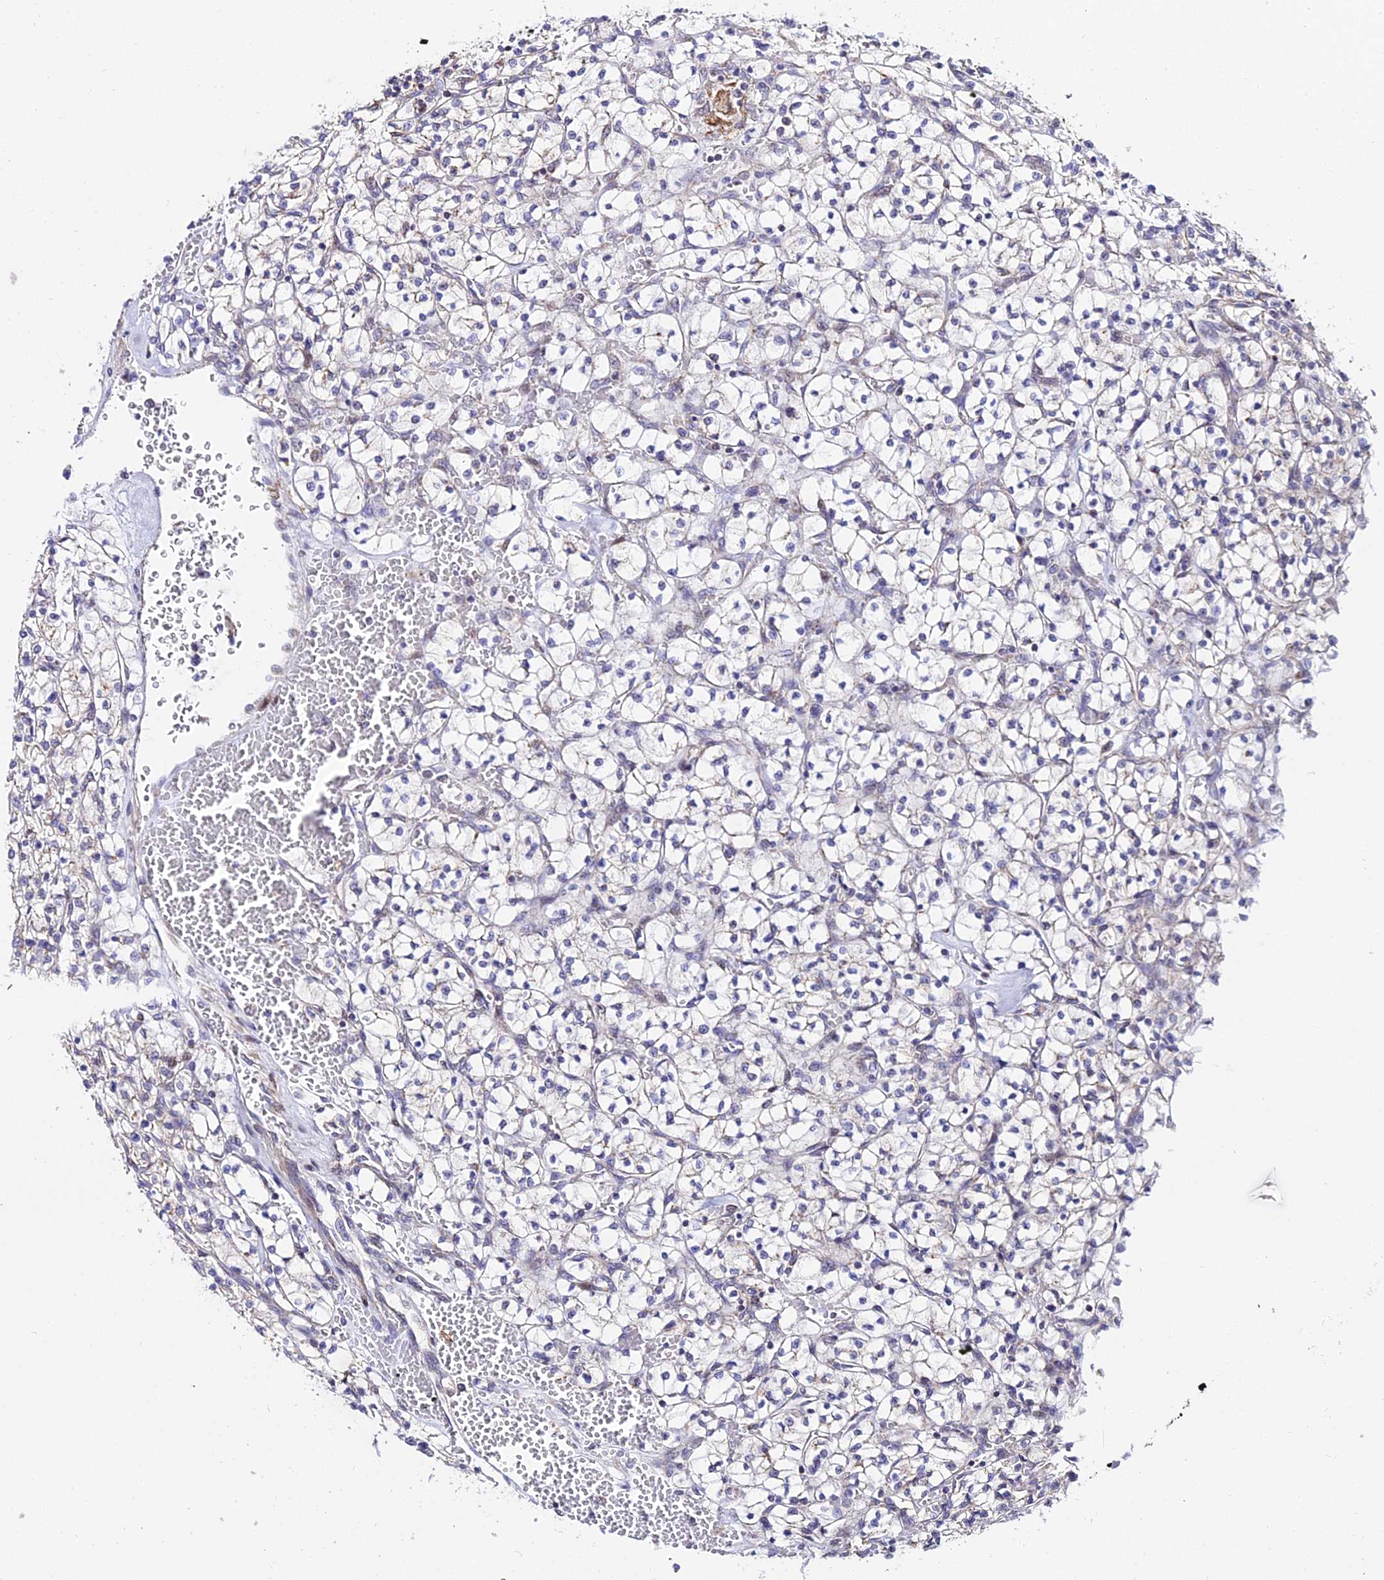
{"staining": {"intensity": "negative", "quantity": "none", "location": "none"}, "tissue": "renal cancer", "cell_type": "Tumor cells", "image_type": "cancer", "snomed": [{"axis": "morphology", "description": "Adenocarcinoma, NOS"}, {"axis": "topography", "description": "Kidney"}], "caption": "The immunohistochemistry (IHC) micrograph has no significant positivity in tumor cells of renal adenocarcinoma tissue.", "gene": "ATP5PB", "patient": {"sex": "female", "age": 64}}